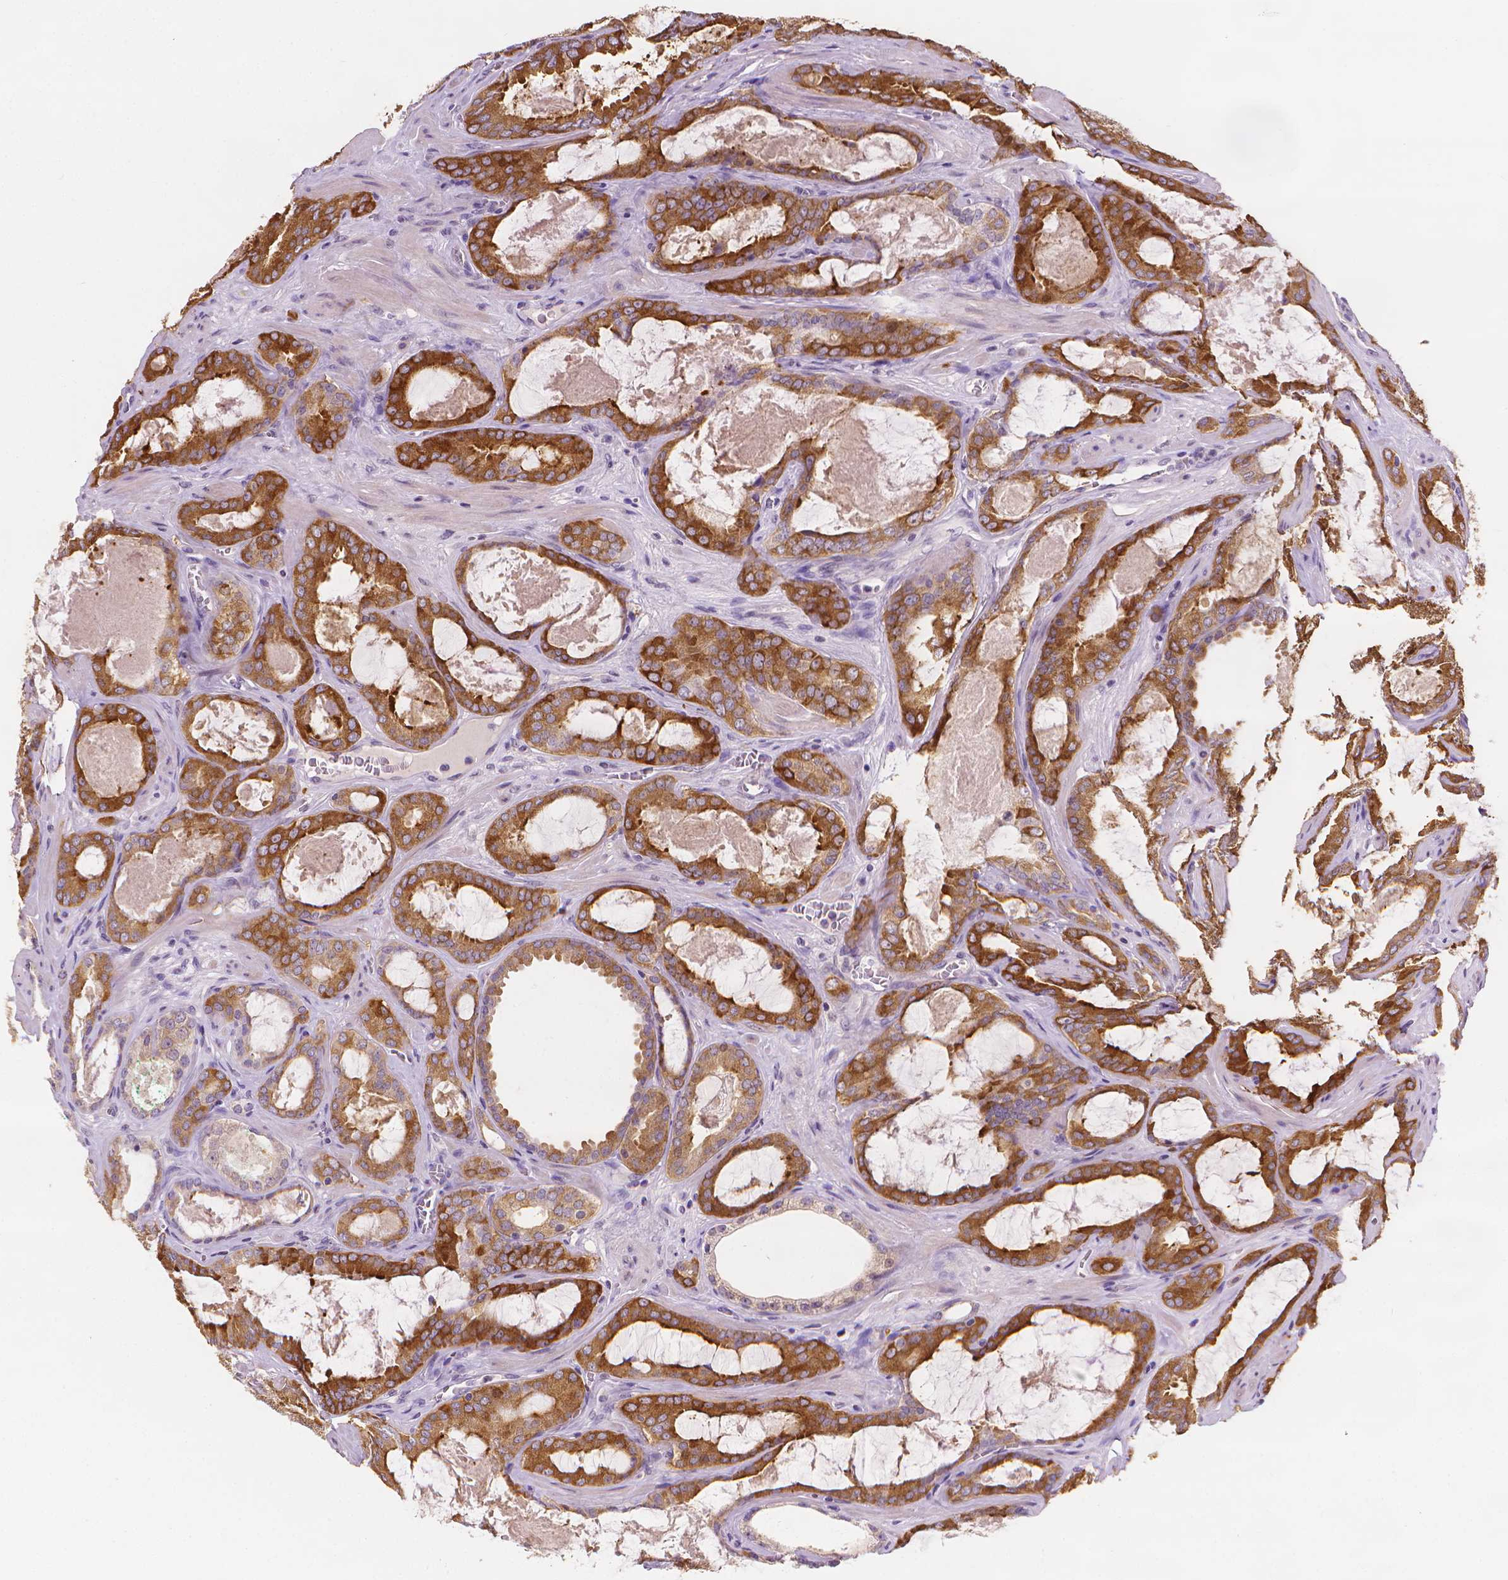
{"staining": {"intensity": "strong", "quantity": "25%-75%", "location": "cytoplasmic/membranous"}, "tissue": "prostate cancer", "cell_type": "Tumor cells", "image_type": "cancer", "snomed": [{"axis": "morphology", "description": "Adenocarcinoma, High grade"}, {"axis": "topography", "description": "Prostate"}], "caption": "The immunohistochemical stain highlights strong cytoplasmic/membranous staining in tumor cells of prostate cancer tissue.", "gene": "FASN", "patient": {"sex": "male", "age": 63}}